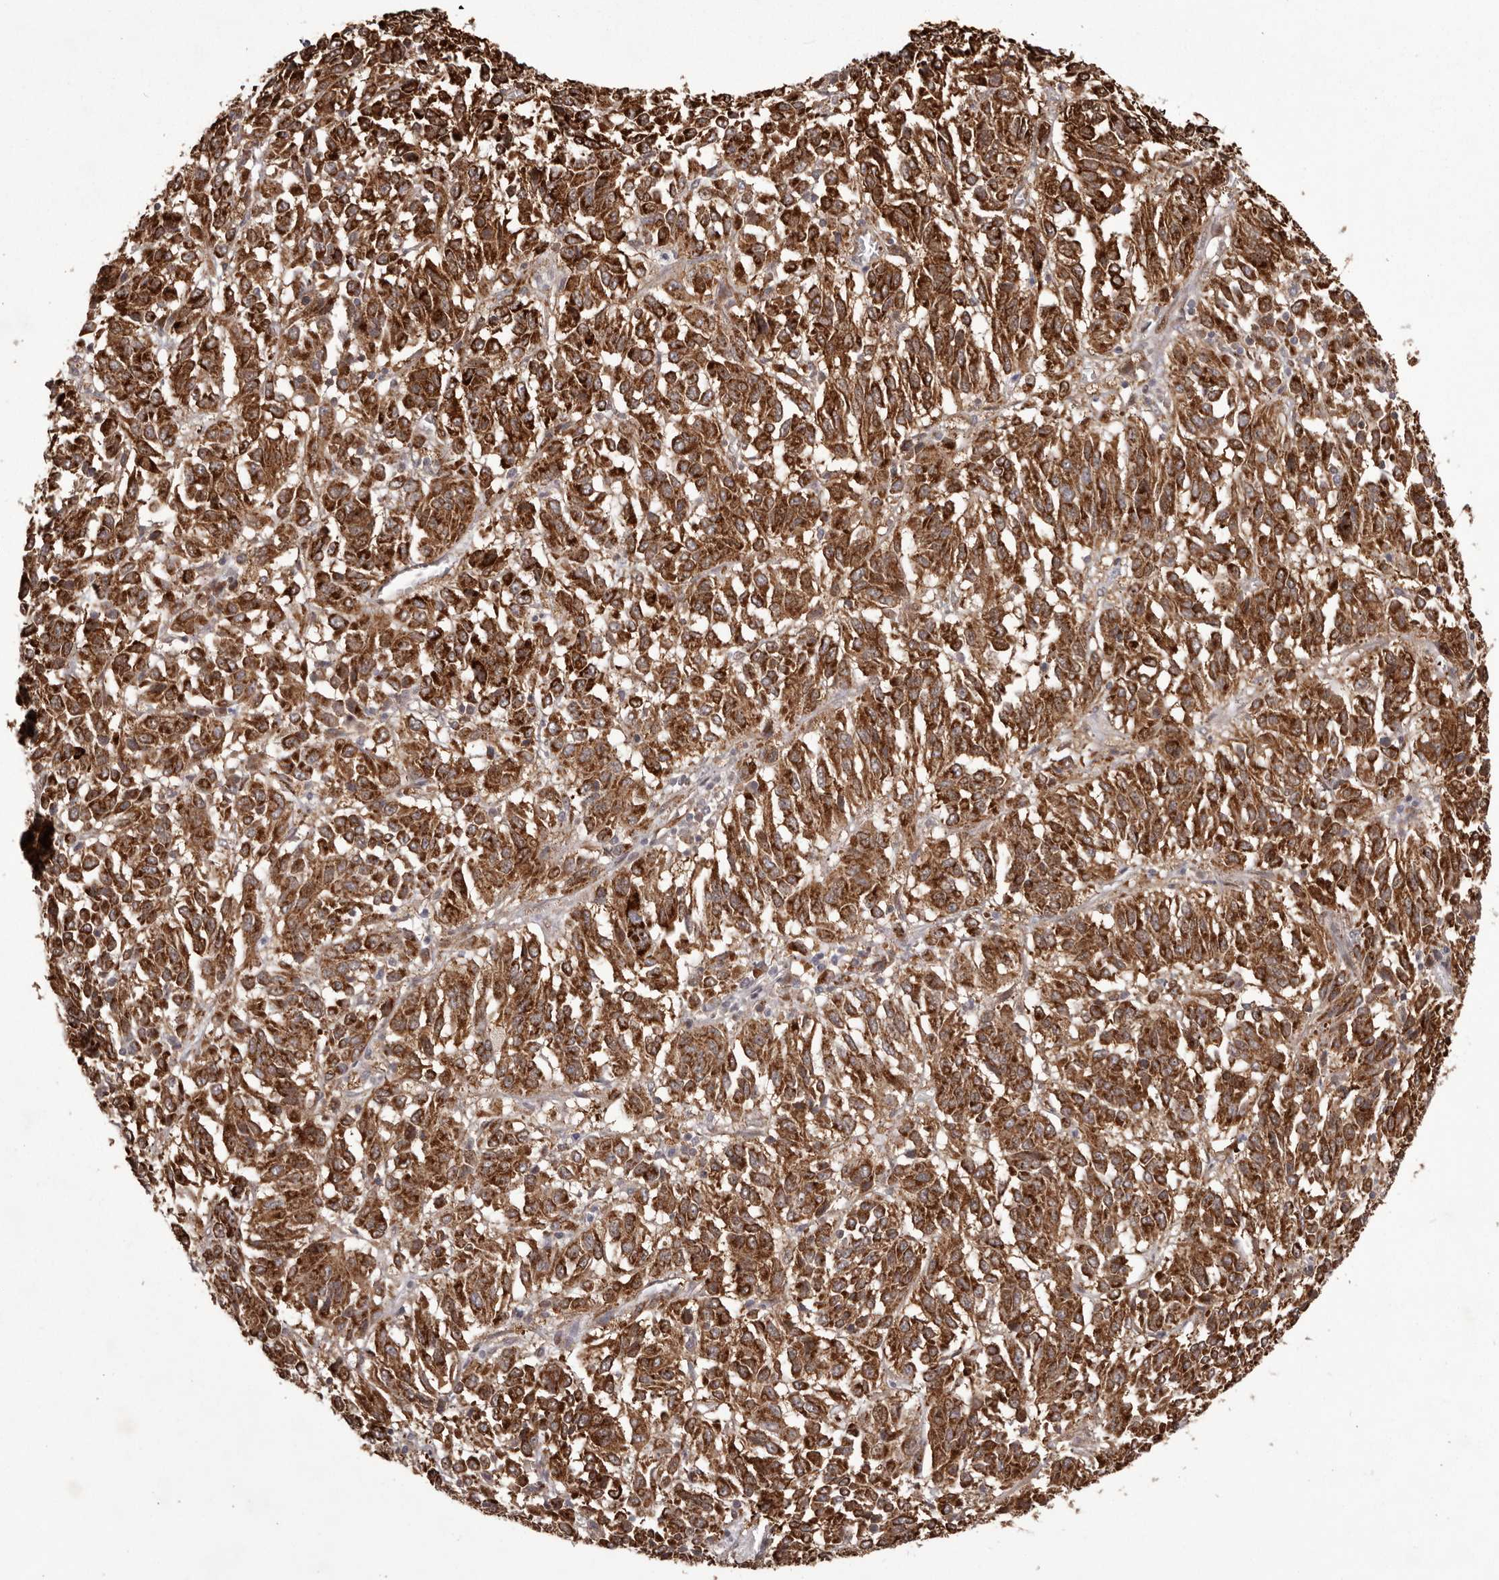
{"staining": {"intensity": "strong", "quantity": ">75%", "location": "cytoplasmic/membranous"}, "tissue": "melanoma", "cell_type": "Tumor cells", "image_type": "cancer", "snomed": [{"axis": "morphology", "description": "Malignant melanoma, Metastatic site"}, {"axis": "topography", "description": "Lung"}], "caption": "This photomicrograph demonstrates malignant melanoma (metastatic site) stained with IHC to label a protein in brown. The cytoplasmic/membranous of tumor cells show strong positivity for the protein. Nuclei are counter-stained blue.", "gene": "GFOD1", "patient": {"sex": "male", "age": 64}}